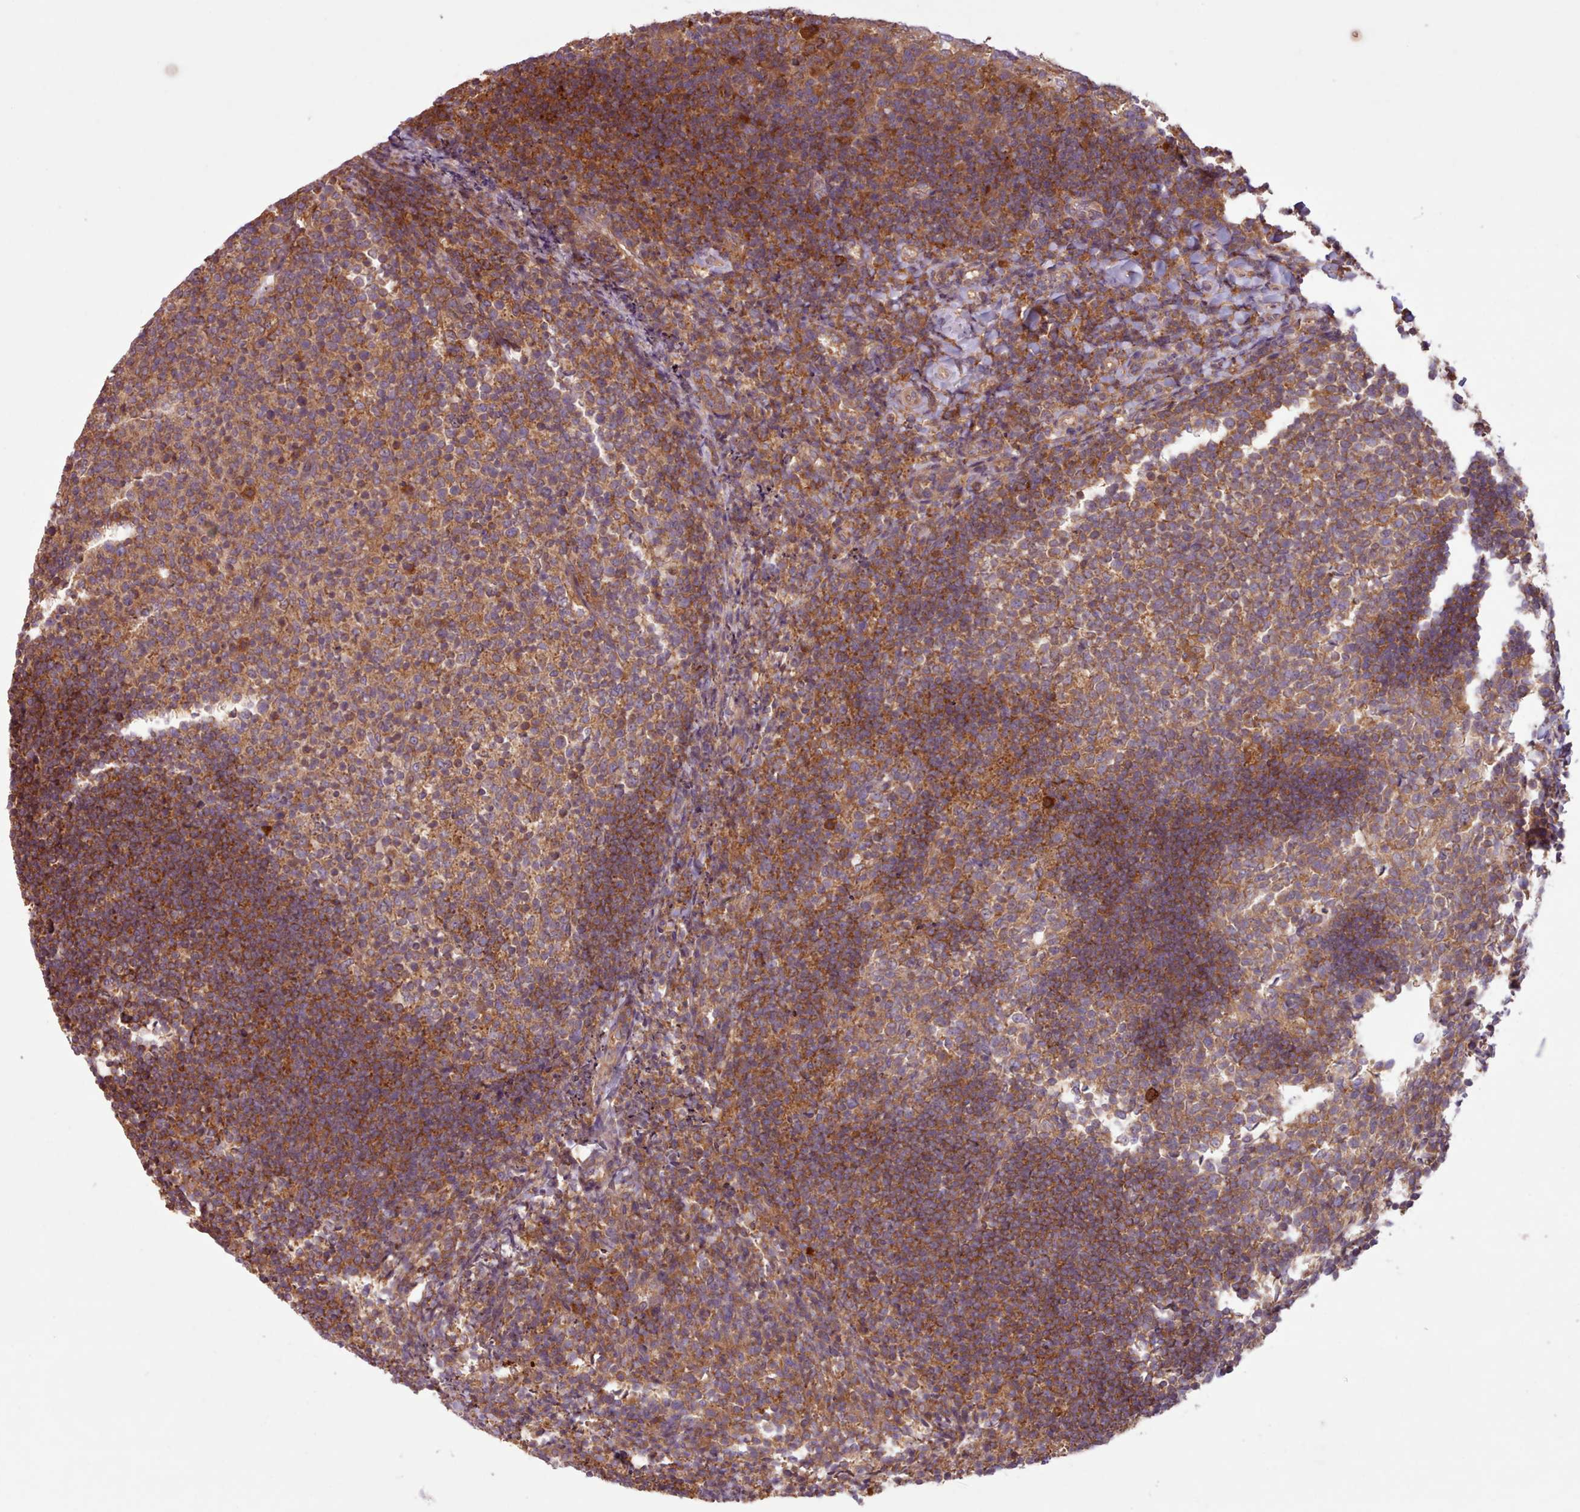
{"staining": {"intensity": "moderate", "quantity": ">75%", "location": "cytoplasmic/membranous"}, "tissue": "tonsil", "cell_type": "Germinal center cells", "image_type": "normal", "snomed": [{"axis": "morphology", "description": "Normal tissue, NOS"}, {"axis": "topography", "description": "Tonsil"}], "caption": "Moderate cytoplasmic/membranous staining for a protein is seen in approximately >75% of germinal center cells of unremarkable tonsil using immunohistochemistry (IHC).", "gene": "WASHC2A", "patient": {"sex": "female", "age": 10}}